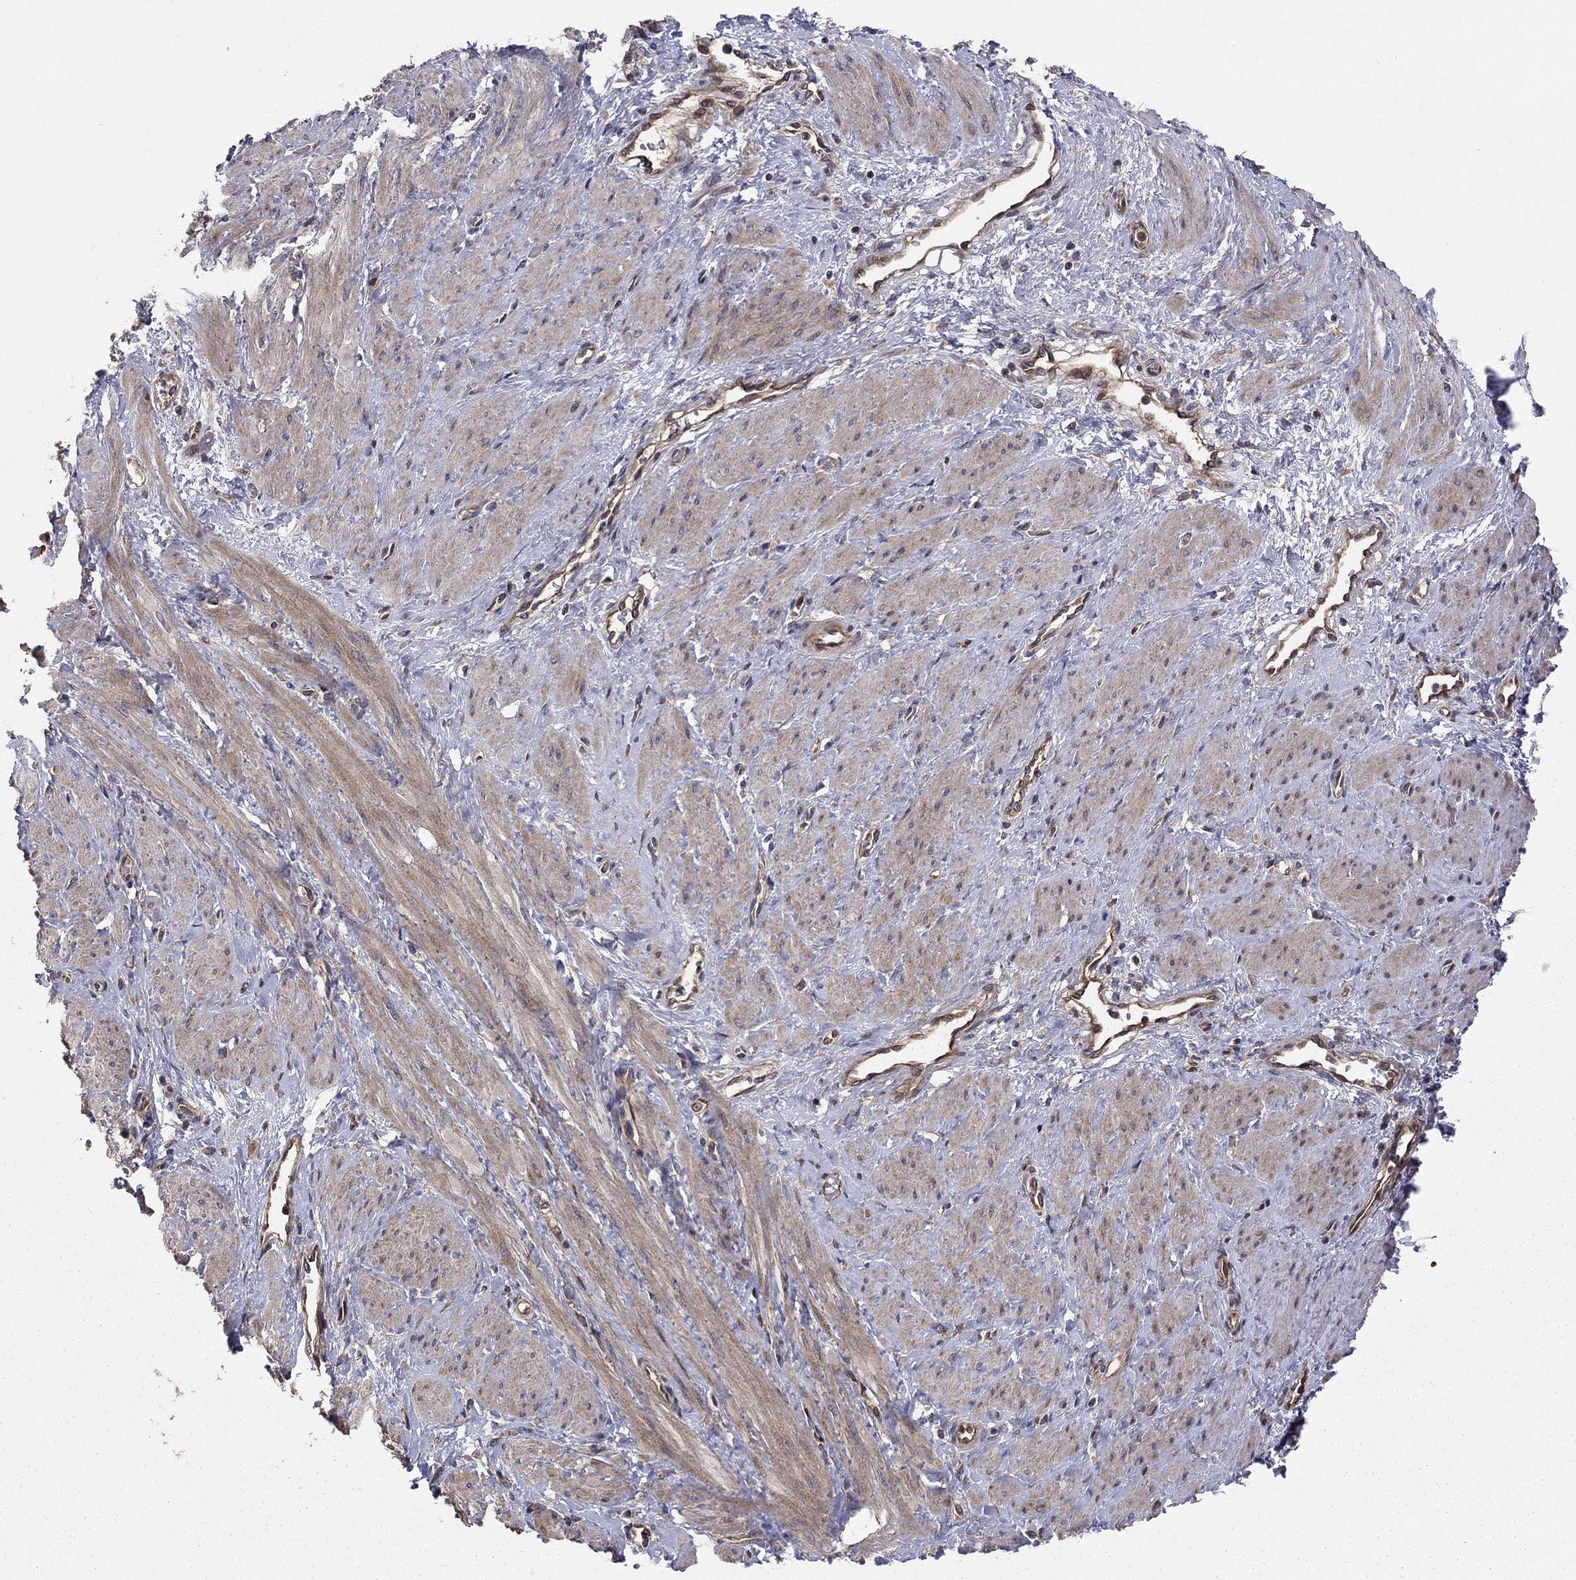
{"staining": {"intensity": "weak", "quantity": "25%-75%", "location": "cytoplasmic/membranous"}, "tissue": "smooth muscle", "cell_type": "Smooth muscle cells", "image_type": "normal", "snomed": [{"axis": "morphology", "description": "Normal tissue, NOS"}, {"axis": "topography", "description": "Smooth muscle"}, {"axis": "topography", "description": "Uterus"}], "caption": "Protein expression analysis of normal smooth muscle displays weak cytoplasmic/membranous expression in approximately 25%-75% of smooth muscle cells. (DAB (3,3'-diaminobenzidine) = brown stain, brightfield microscopy at high magnification).", "gene": "BABAM2", "patient": {"sex": "female", "age": 39}}